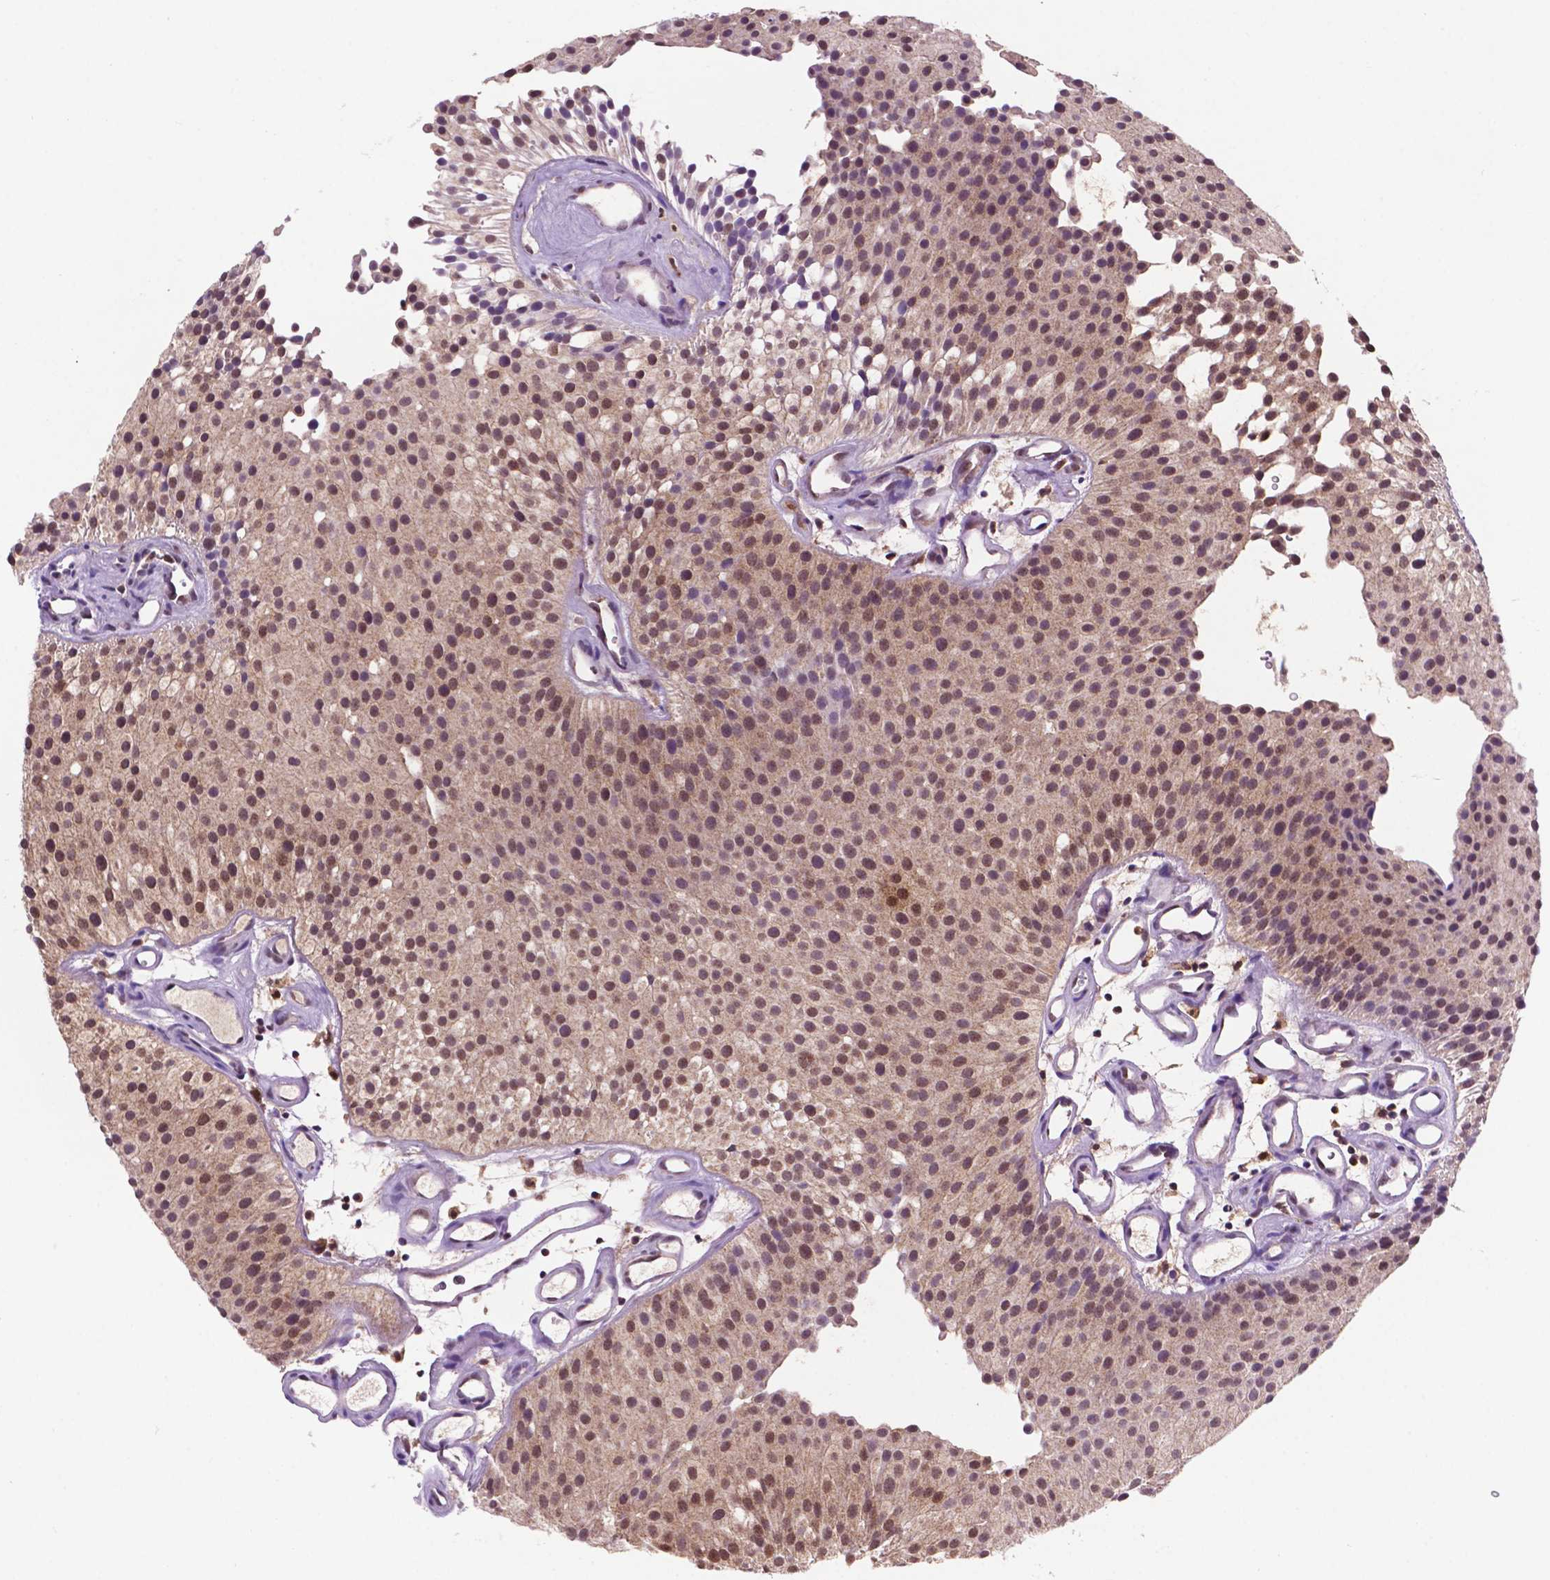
{"staining": {"intensity": "moderate", "quantity": "25%-75%", "location": "nuclear"}, "tissue": "urothelial cancer", "cell_type": "Tumor cells", "image_type": "cancer", "snomed": [{"axis": "morphology", "description": "Urothelial carcinoma, Low grade"}, {"axis": "topography", "description": "Urinary bladder"}], "caption": "Immunohistochemistry (IHC) (DAB) staining of human urothelial cancer displays moderate nuclear protein expression in about 25%-75% of tumor cells.", "gene": "UBE2L6", "patient": {"sex": "female", "age": 87}}